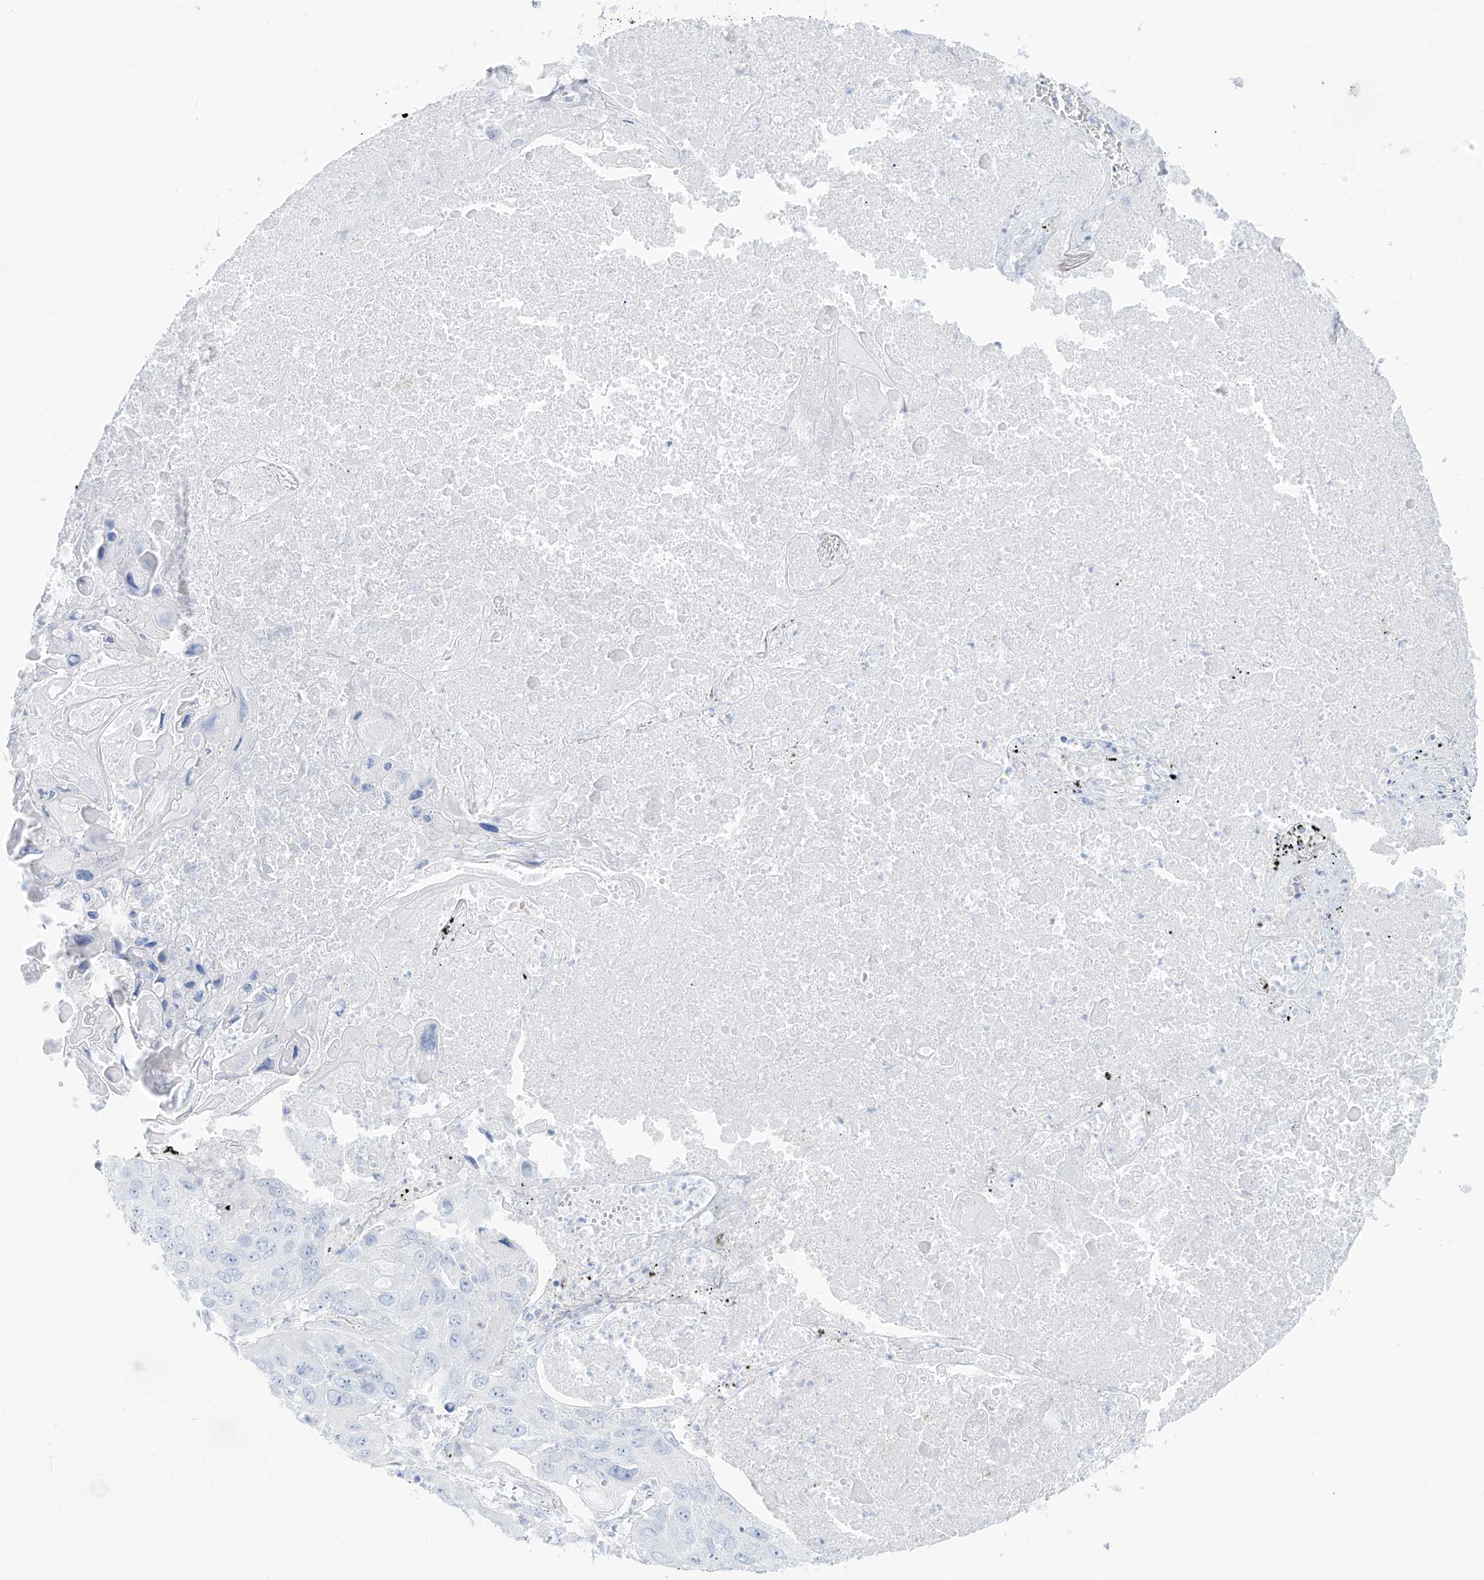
{"staining": {"intensity": "negative", "quantity": "none", "location": "none"}, "tissue": "lung cancer", "cell_type": "Tumor cells", "image_type": "cancer", "snomed": [{"axis": "morphology", "description": "Squamous cell carcinoma, NOS"}, {"axis": "topography", "description": "Lung"}], "caption": "The IHC image has no significant staining in tumor cells of lung squamous cell carcinoma tissue.", "gene": "SLC26A3", "patient": {"sex": "male", "age": 61}}